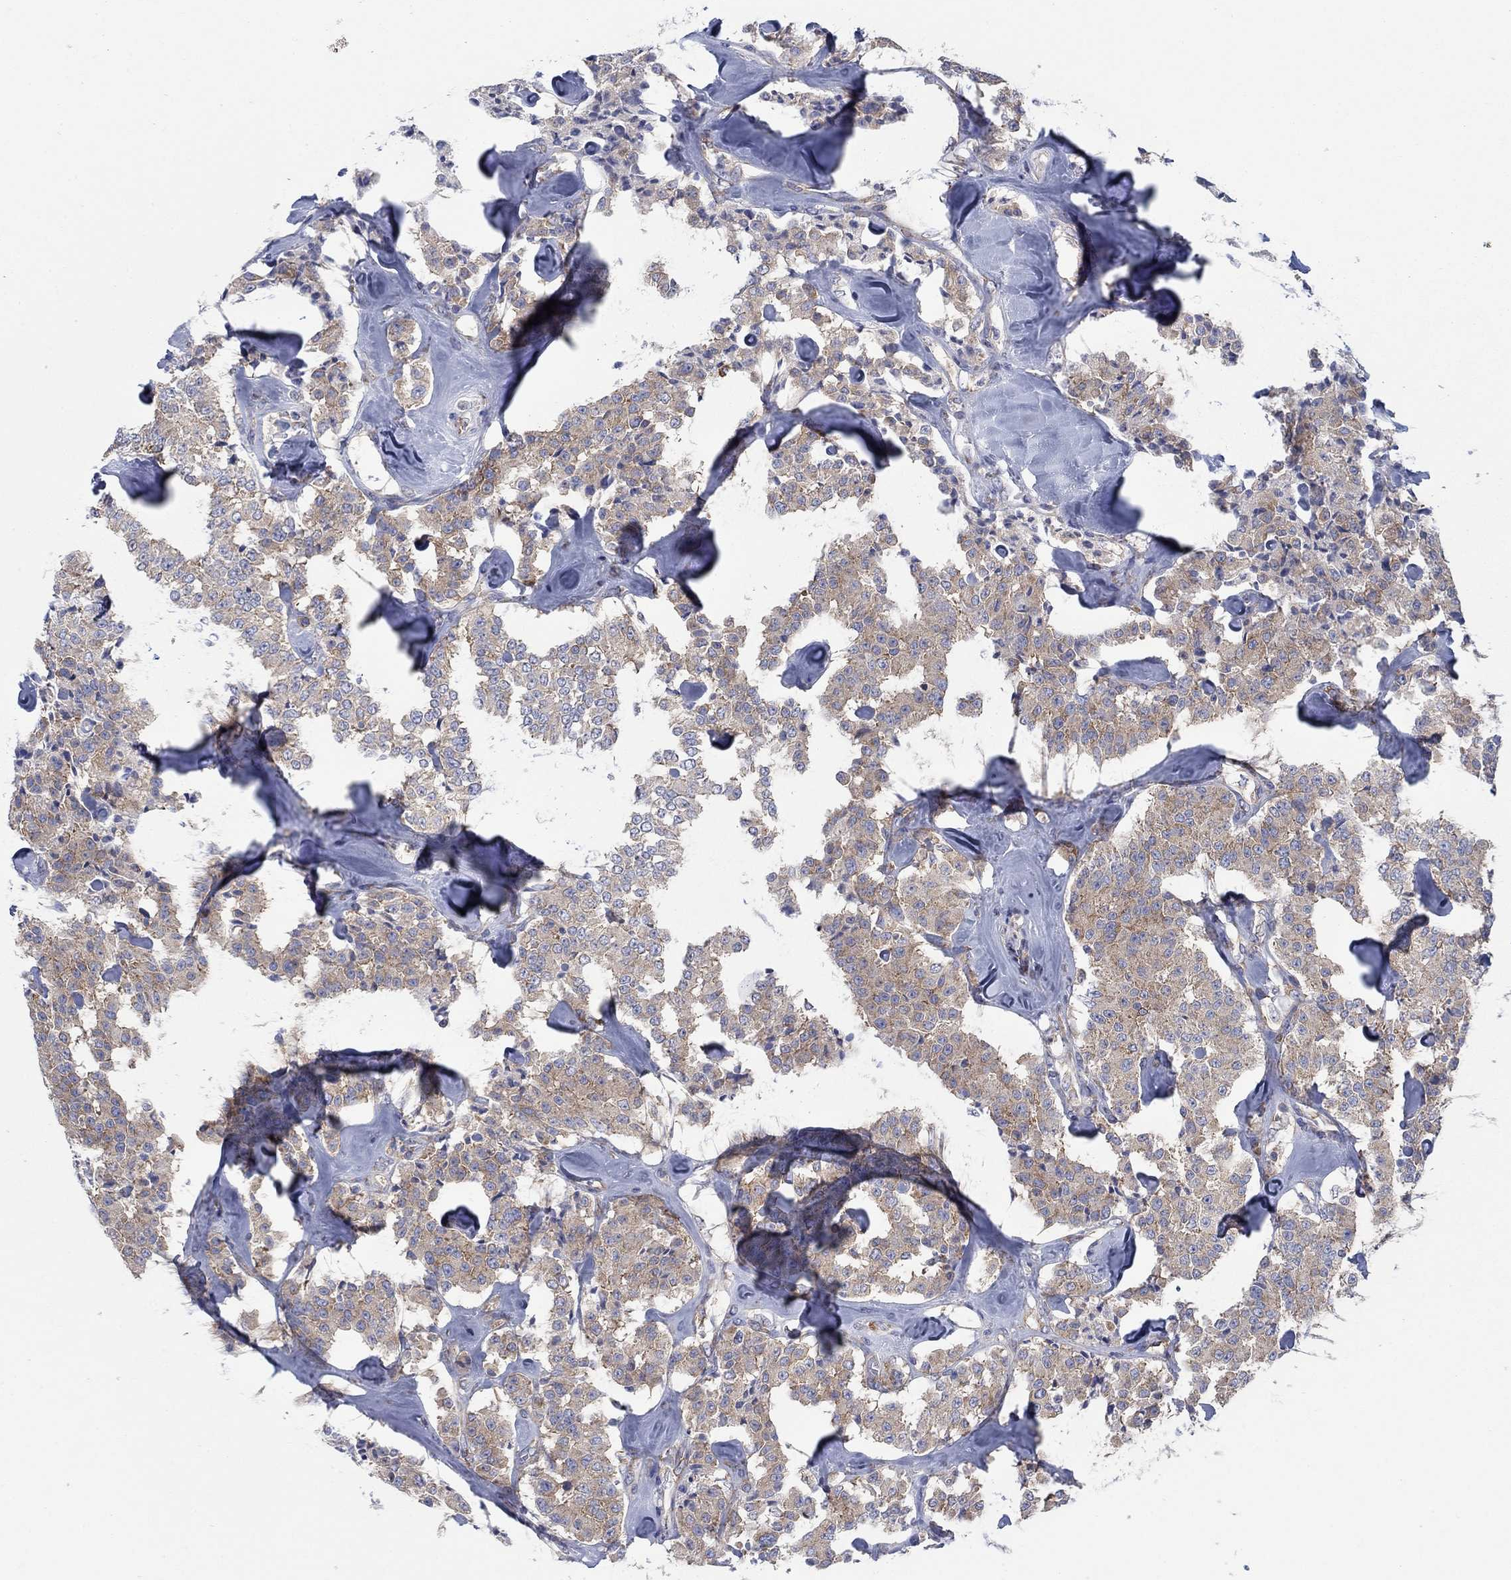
{"staining": {"intensity": "moderate", "quantity": ">75%", "location": "cytoplasmic/membranous"}, "tissue": "carcinoid", "cell_type": "Tumor cells", "image_type": "cancer", "snomed": [{"axis": "morphology", "description": "Carcinoid, malignant, NOS"}, {"axis": "topography", "description": "Pancreas"}], "caption": "This is a micrograph of IHC staining of carcinoid, which shows moderate positivity in the cytoplasmic/membranous of tumor cells.", "gene": "TMEM59", "patient": {"sex": "male", "age": 41}}